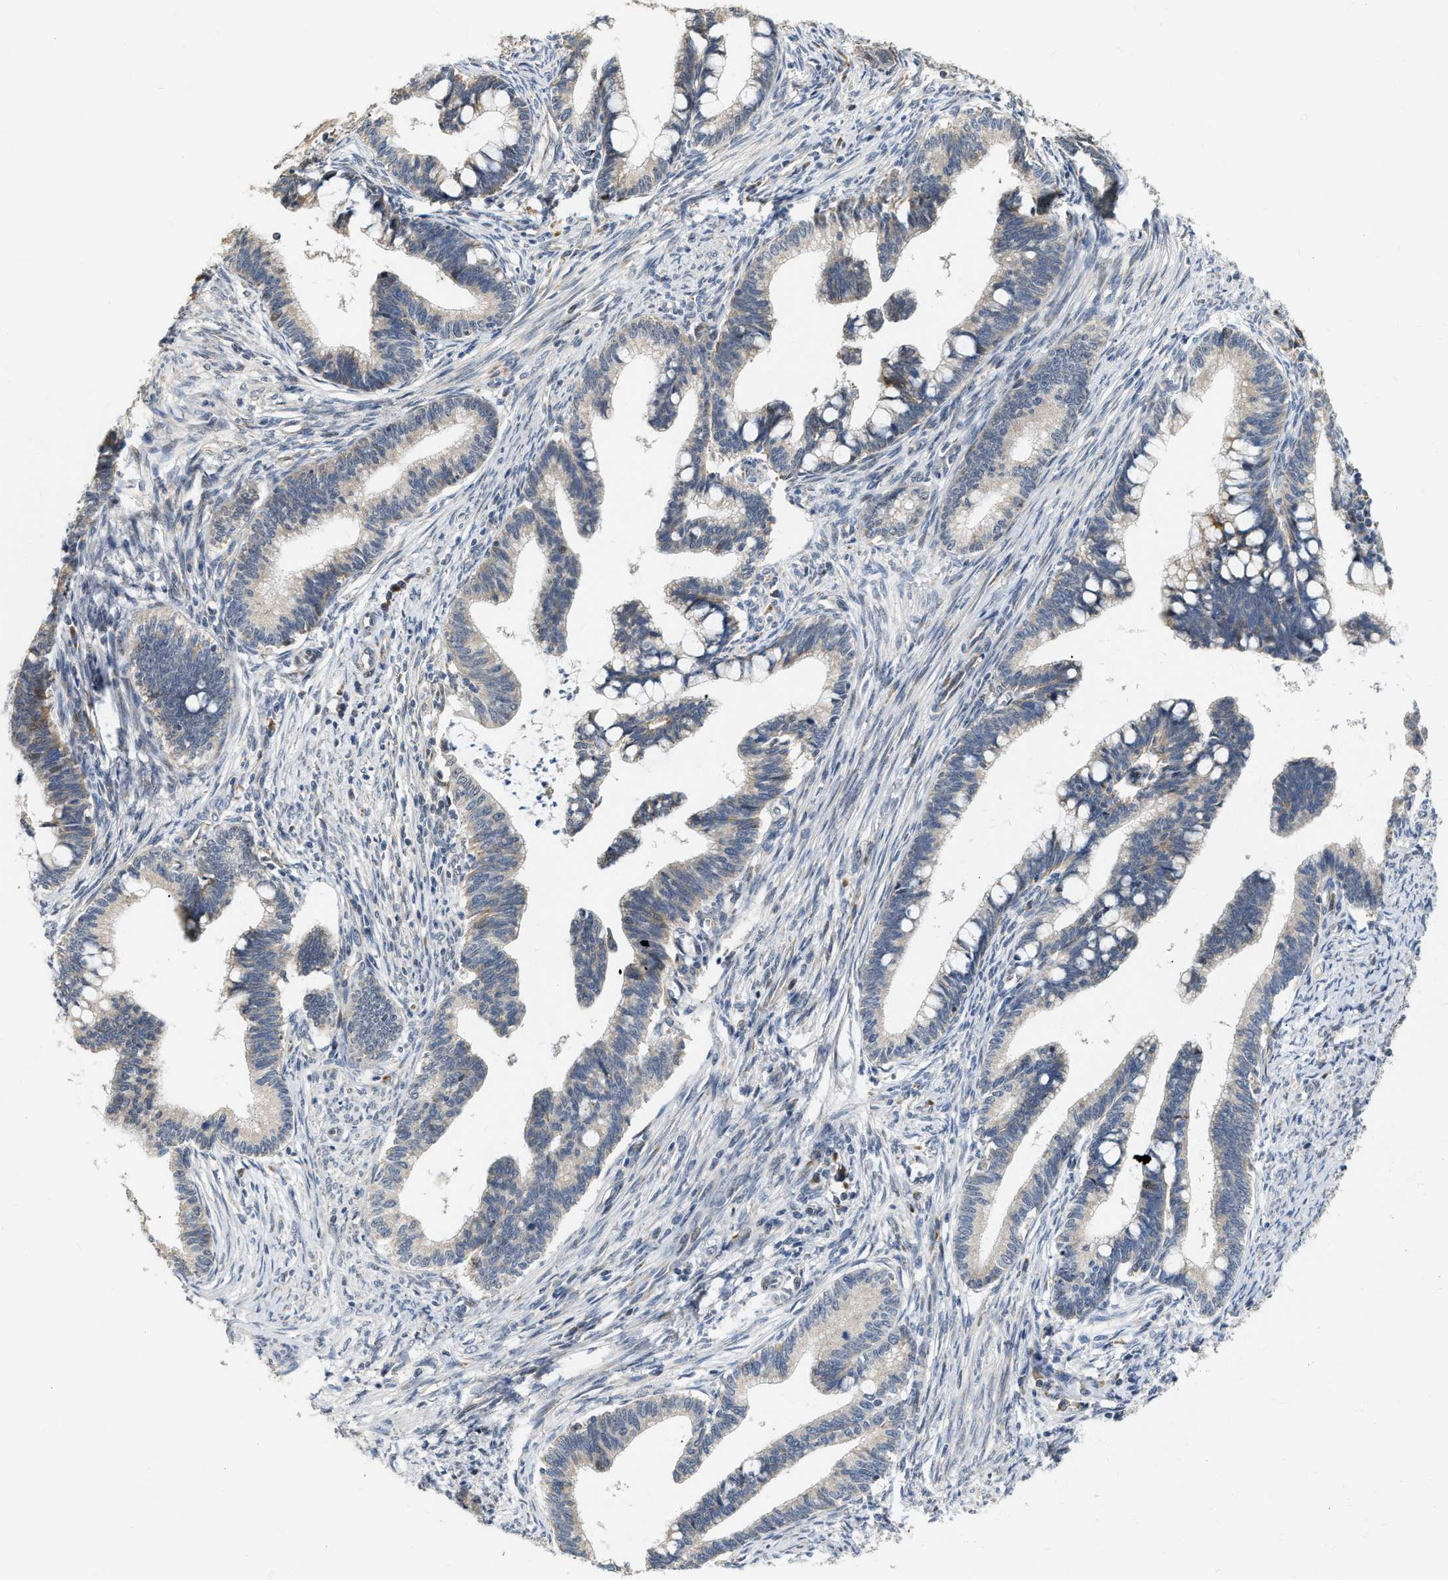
{"staining": {"intensity": "moderate", "quantity": "<25%", "location": "cytoplasmic/membranous"}, "tissue": "cervical cancer", "cell_type": "Tumor cells", "image_type": "cancer", "snomed": [{"axis": "morphology", "description": "Adenocarcinoma, NOS"}, {"axis": "topography", "description": "Cervix"}], "caption": "Cervical adenocarcinoma stained with a brown dye exhibits moderate cytoplasmic/membranous positive expression in about <25% of tumor cells.", "gene": "DEPTOR", "patient": {"sex": "female", "age": 36}}